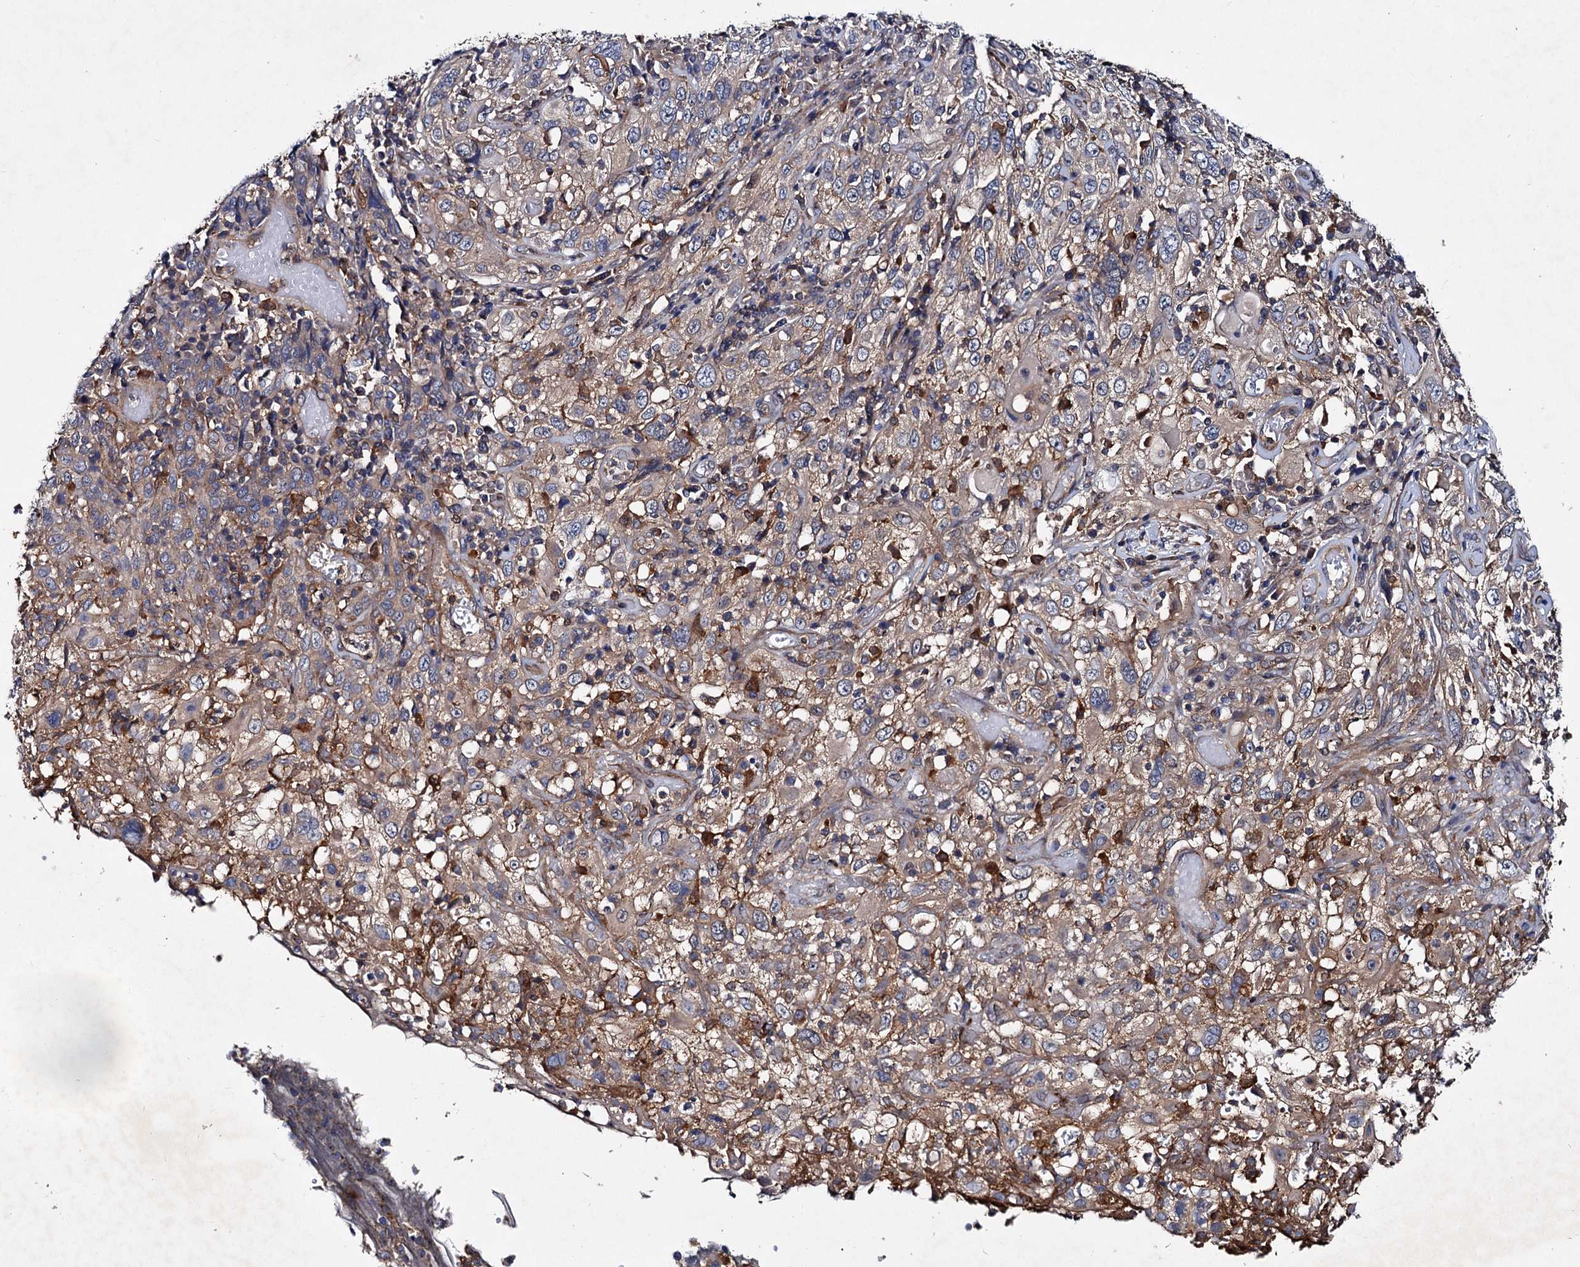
{"staining": {"intensity": "weak", "quantity": "25%-75%", "location": "cytoplasmic/membranous"}, "tissue": "cervical cancer", "cell_type": "Tumor cells", "image_type": "cancer", "snomed": [{"axis": "morphology", "description": "Squamous cell carcinoma, NOS"}, {"axis": "topography", "description": "Cervix"}], "caption": "The immunohistochemical stain highlights weak cytoplasmic/membranous expression in tumor cells of cervical squamous cell carcinoma tissue.", "gene": "VPS29", "patient": {"sex": "female", "age": 46}}